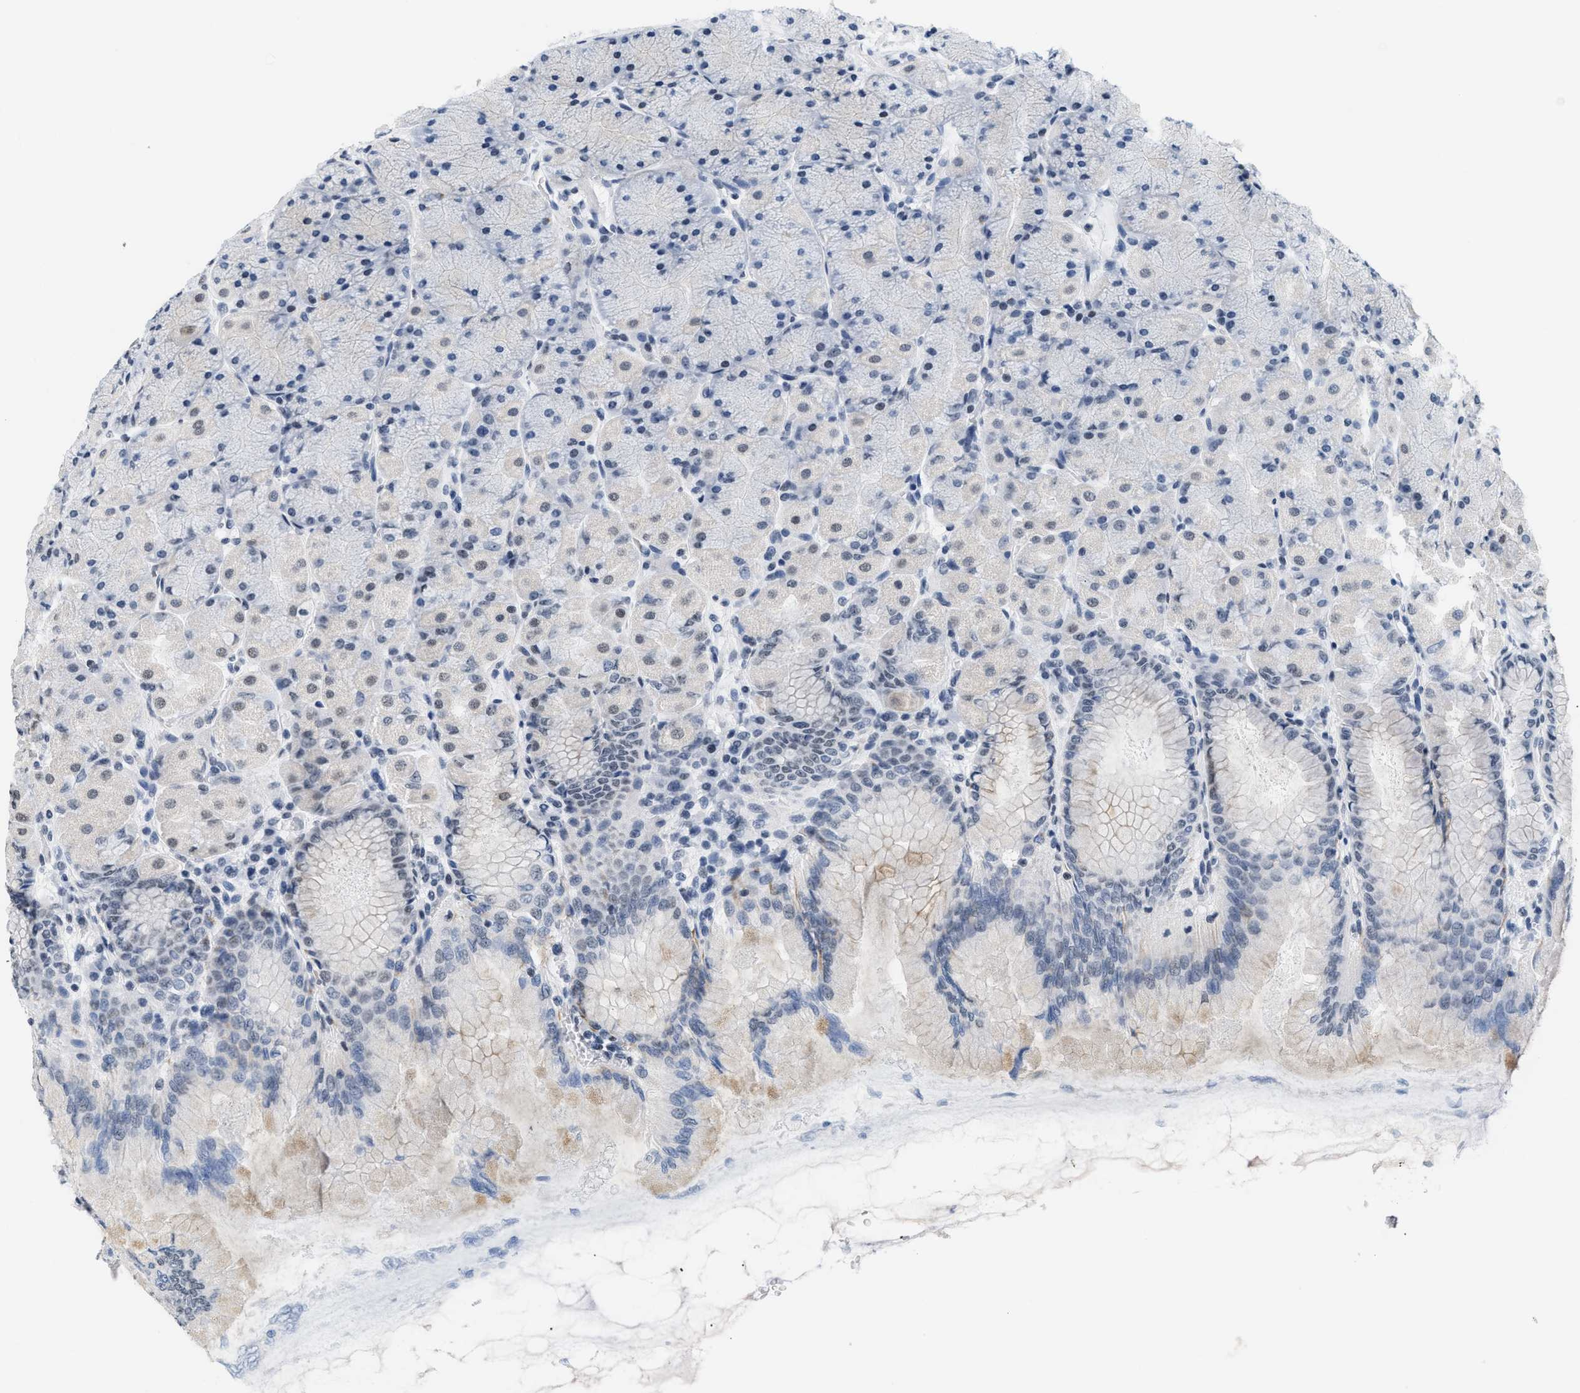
{"staining": {"intensity": "weak", "quantity": "<25%", "location": "nuclear"}, "tissue": "stomach", "cell_type": "Glandular cells", "image_type": "normal", "snomed": [{"axis": "morphology", "description": "Normal tissue, NOS"}, {"axis": "topography", "description": "Stomach, upper"}], "caption": "Immunohistochemistry histopathology image of benign stomach stained for a protein (brown), which demonstrates no positivity in glandular cells. Brightfield microscopy of immunohistochemistry (IHC) stained with DAB (brown) and hematoxylin (blue), captured at high magnification.", "gene": "RAF1", "patient": {"sex": "female", "age": 56}}